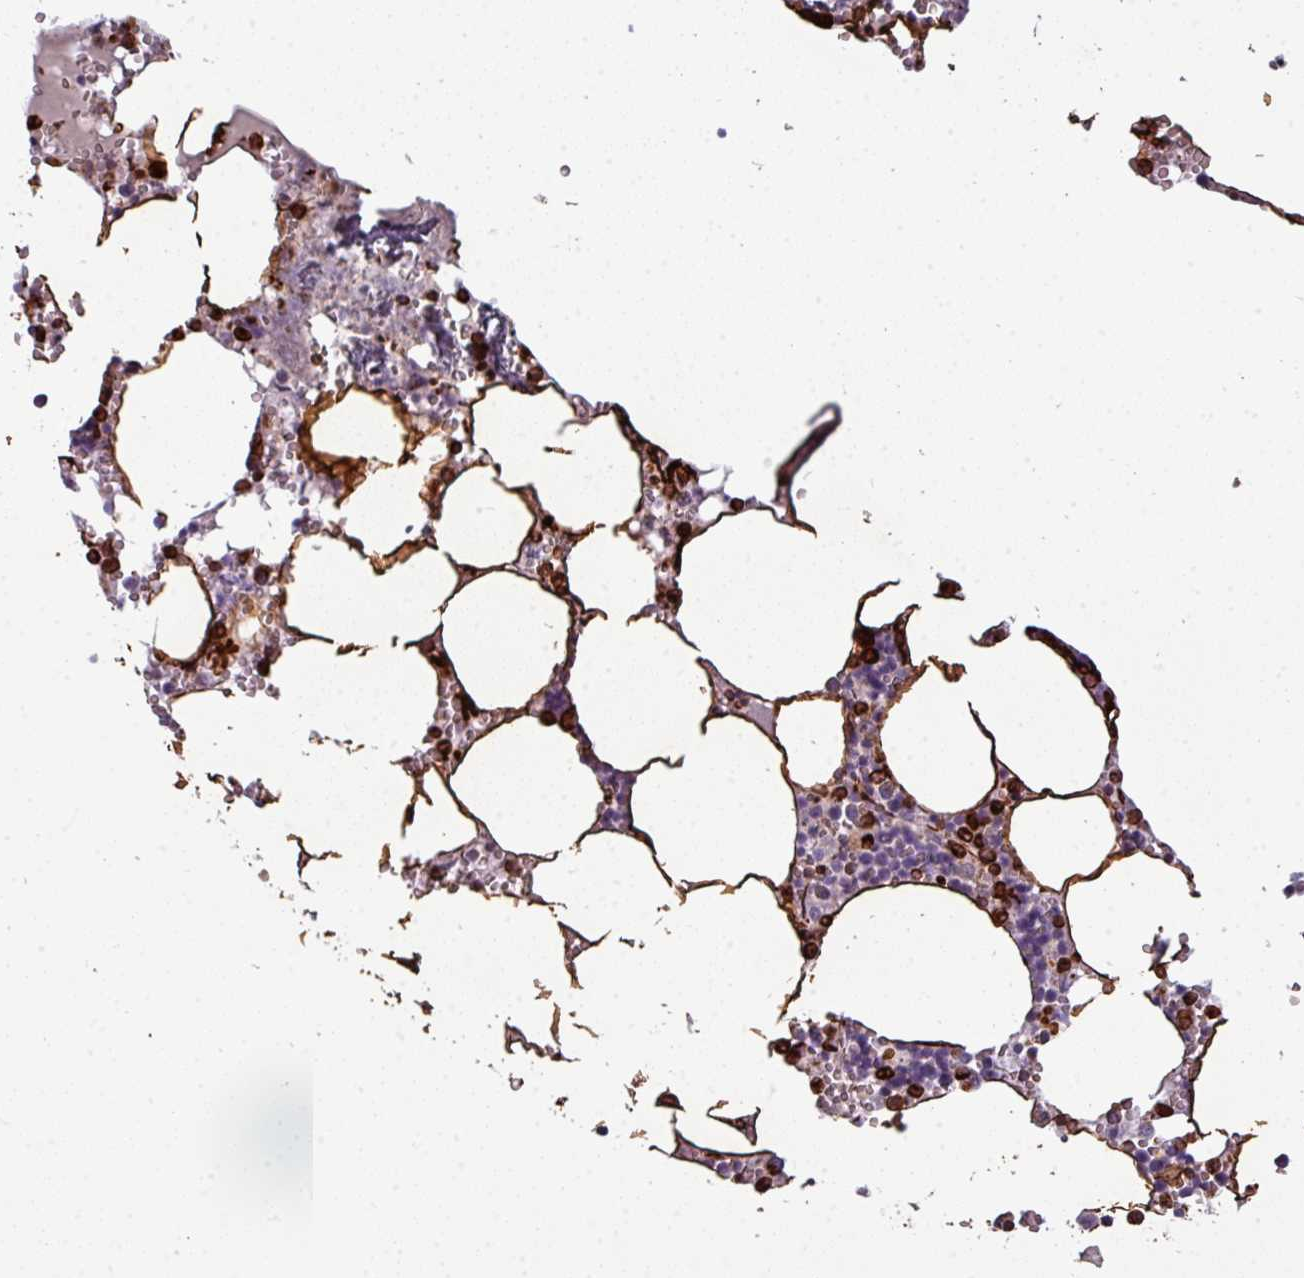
{"staining": {"intensity": "strong", "quantity": "25%-75%", "location": "cytoplasmic/membranous"}, "tissue": "bone marrow", "cell_type": "Hematopoietic cells", "image_type": "normal", "snomed": [{"axis": "morphology", "description": "Normal tissue, NOS"}, {"axis": "topography", "description": "Bone marrow"}], "caption": "This photomicrograph displays immunohistochemistry staining of benign human bone marrow, with high strong cytoplasmic/membranous positivity in about 25%-75% of hematopoietic cells.", "gene": "TMEFF1", "patient": {"sex": "male", "age": 54}}